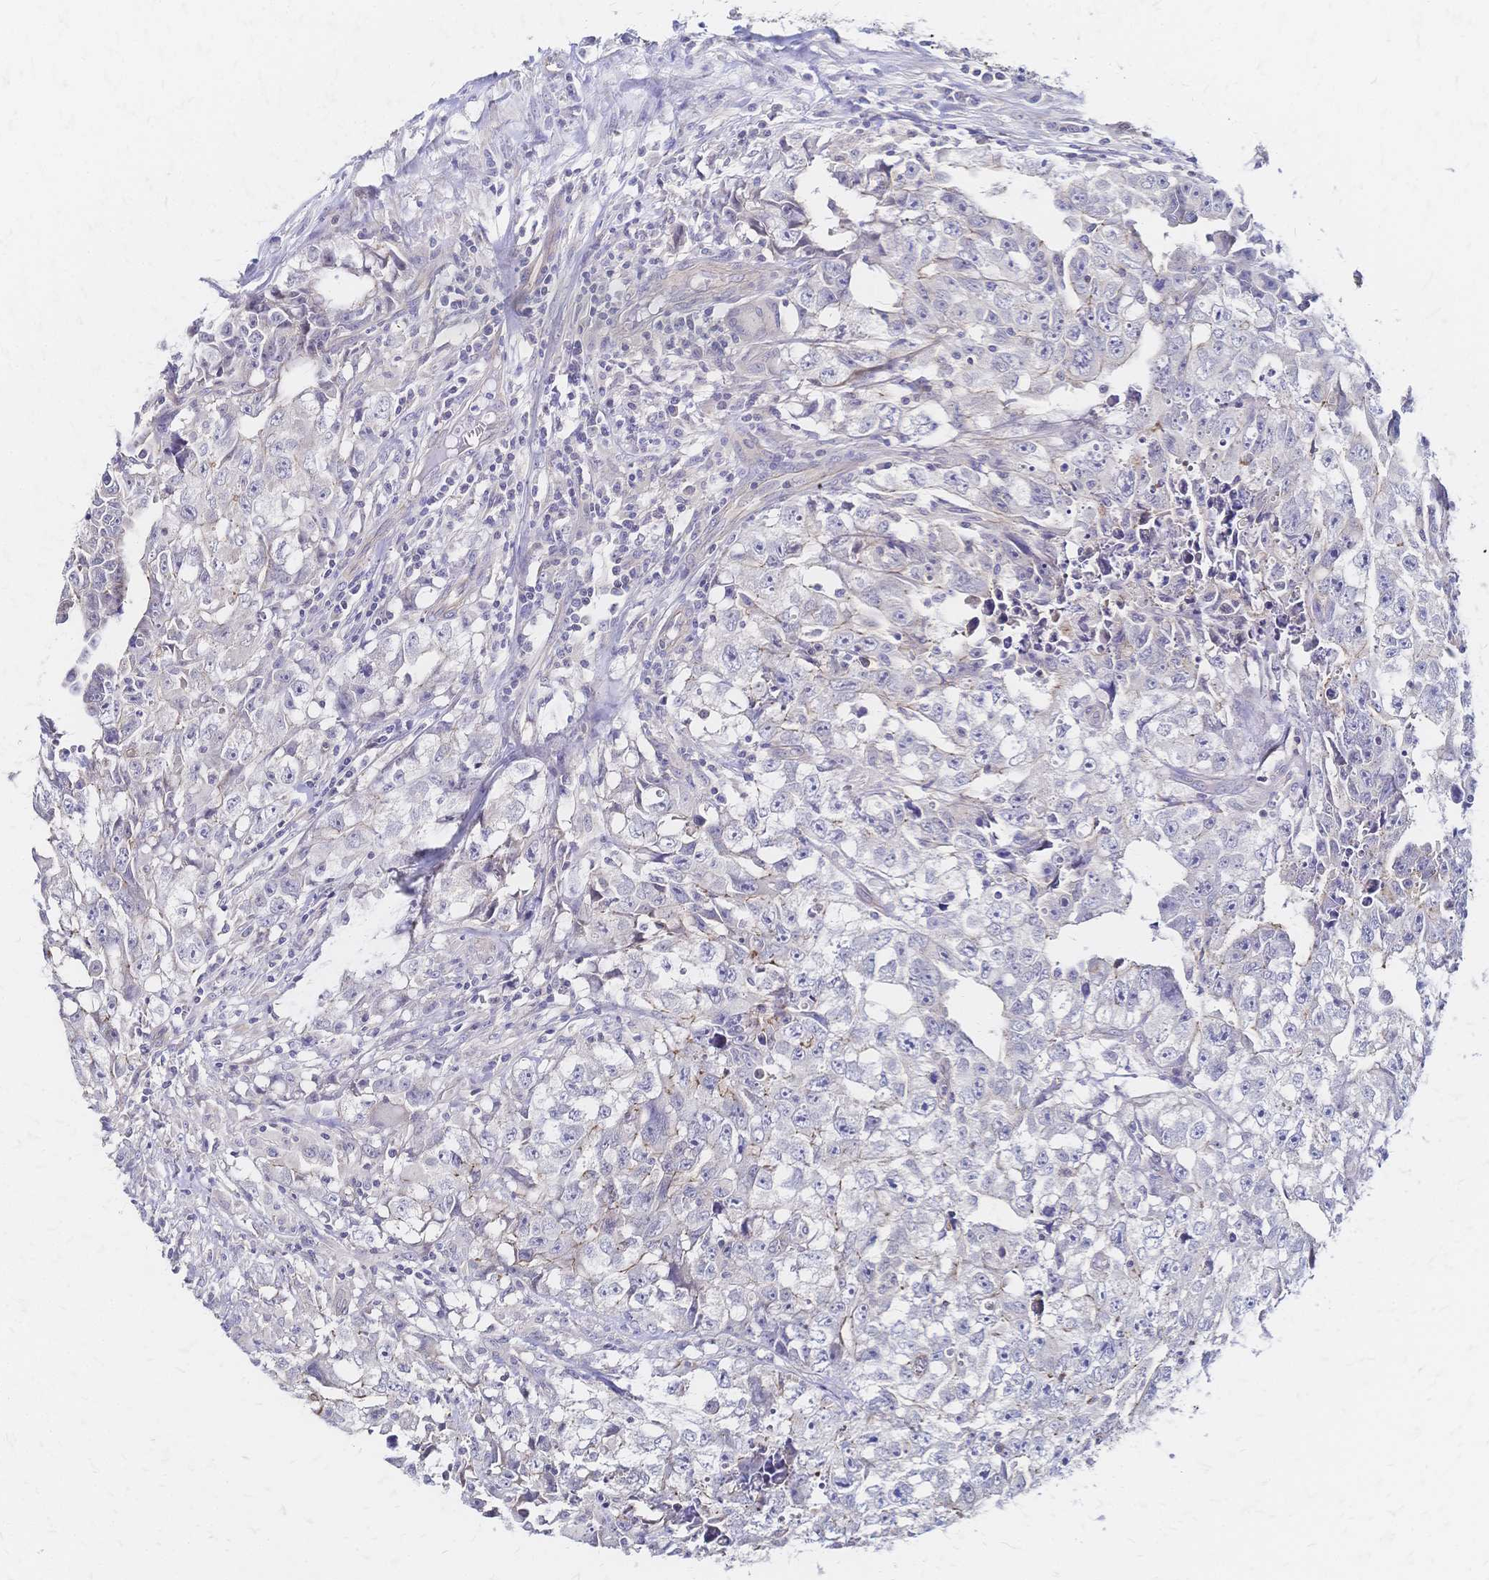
{"staining": {"intensity": "weak", "quantity": "<25%", "location": "cytoplasmic/membranous"}, "tissue": "testis cancer", "cell_type": "Tumor cells", "image_type": "cancer", "snomed": [{"axis": "morphology", "description": "Carcinoma, Embryonal, NOS"}, {"axis": "morphology", "description": "Teratoma, malignant, NOS"}, {"axis": "topography", "description": "Testis"}], "caption": "There is no significant expression in tumor cells of teratoma (malignant) (testis).", "gene": "SLC5A1", "patient": {"sex": "male", "age": 24}}